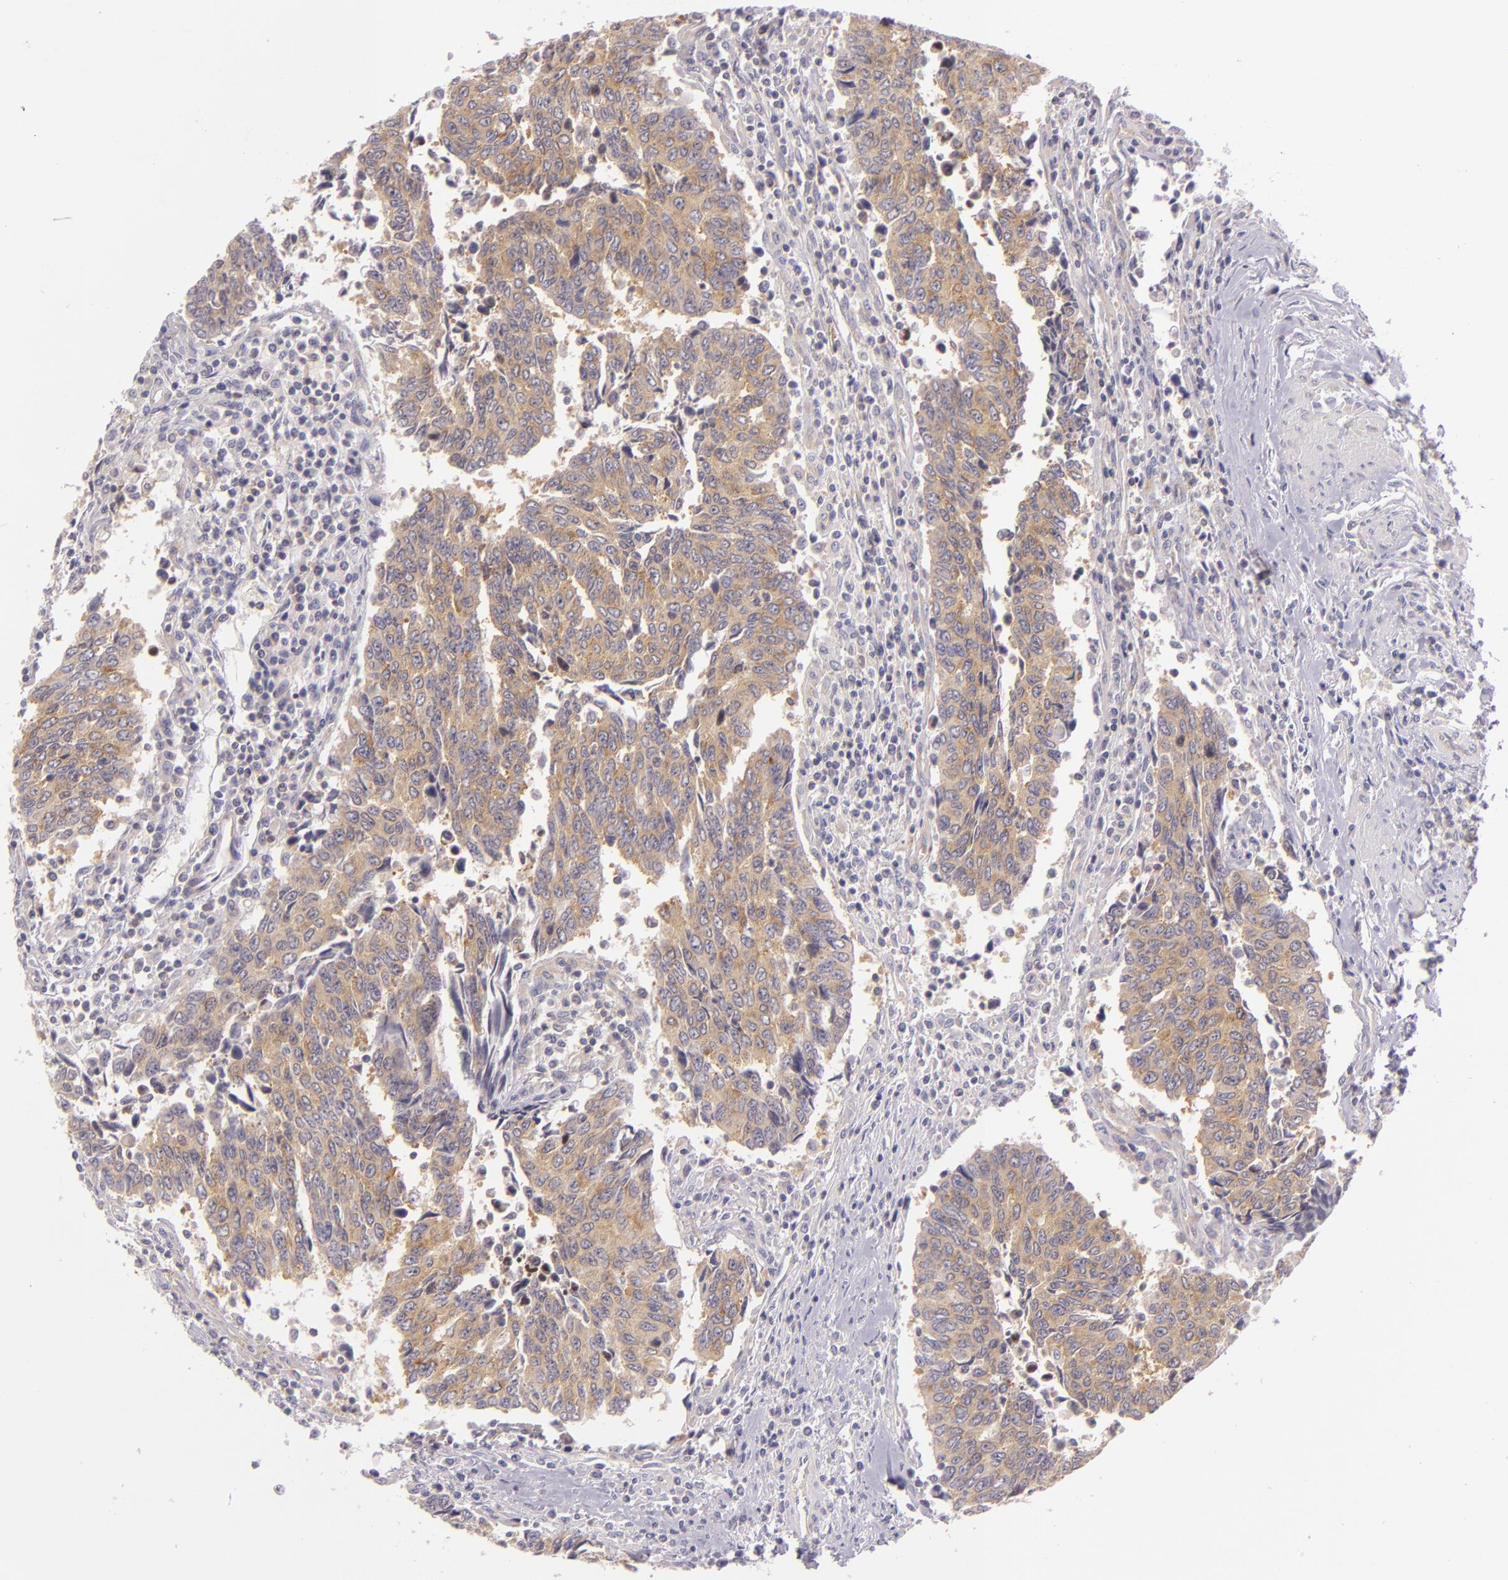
{"staining": {"intensity": "weak", "quantity": ">75%", "location": "cytoplasmic/membranous"}, "tissue": "urothelial cancer", "cell_type": "Tumor cells", "image_type": "cancer", "snomed": [{"axis": "morphology", "description": "Urothelial carcinoma, High grade"}, {"axis": "topography", "description": "Urinary bladder"}], "caption": "Urothelial cancer stained with immunohistochemistry (IHC) displays weak cytoplasmic/membranous staining in approximately >75% of tumor cells.", "gene": "UPF3B", "patient": {"sex": "male", "age": 86}}